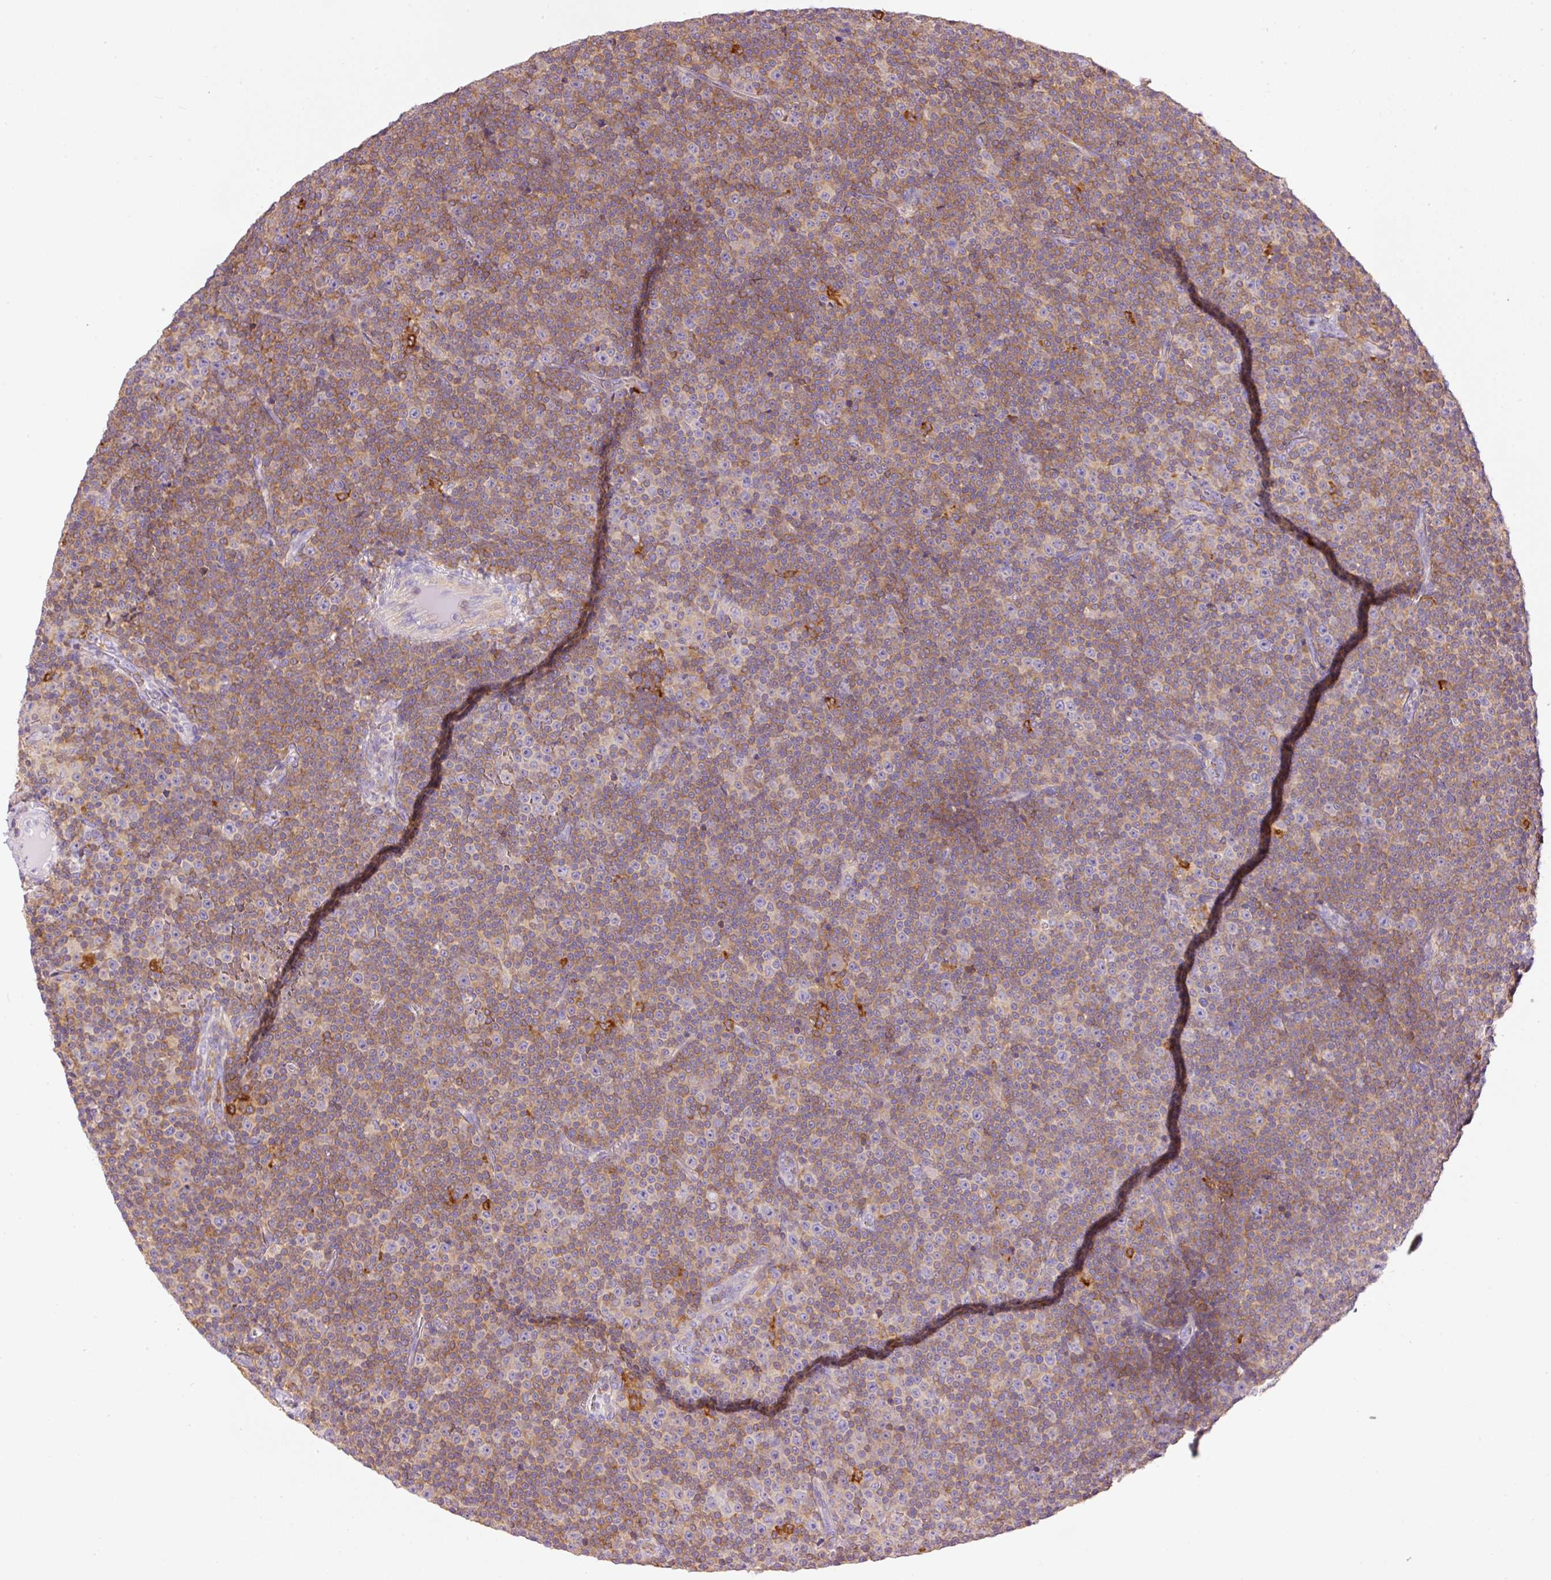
{"staining": {"intensity": "moderate", "quantity": ">75%", "location": "cytoplasmic/membranous"}, "tissue": "lymphoma", "cell_type": "Tumor cells", "image_type": "cancer", "snomed": [{"axis": "morphology", "description": "Malignant lymphoma, non-Hodgkin's type, Low grade"}, {"axis": "topography", "description": "Lymph node"}], "caption": "Lymphoma stained with a brown dye displays moderate cytoplasmic/membranous positive positivity in about >75% of tumor cells.", "gene": "DOK6", "patient": {"sex": "female", "age": 67}}